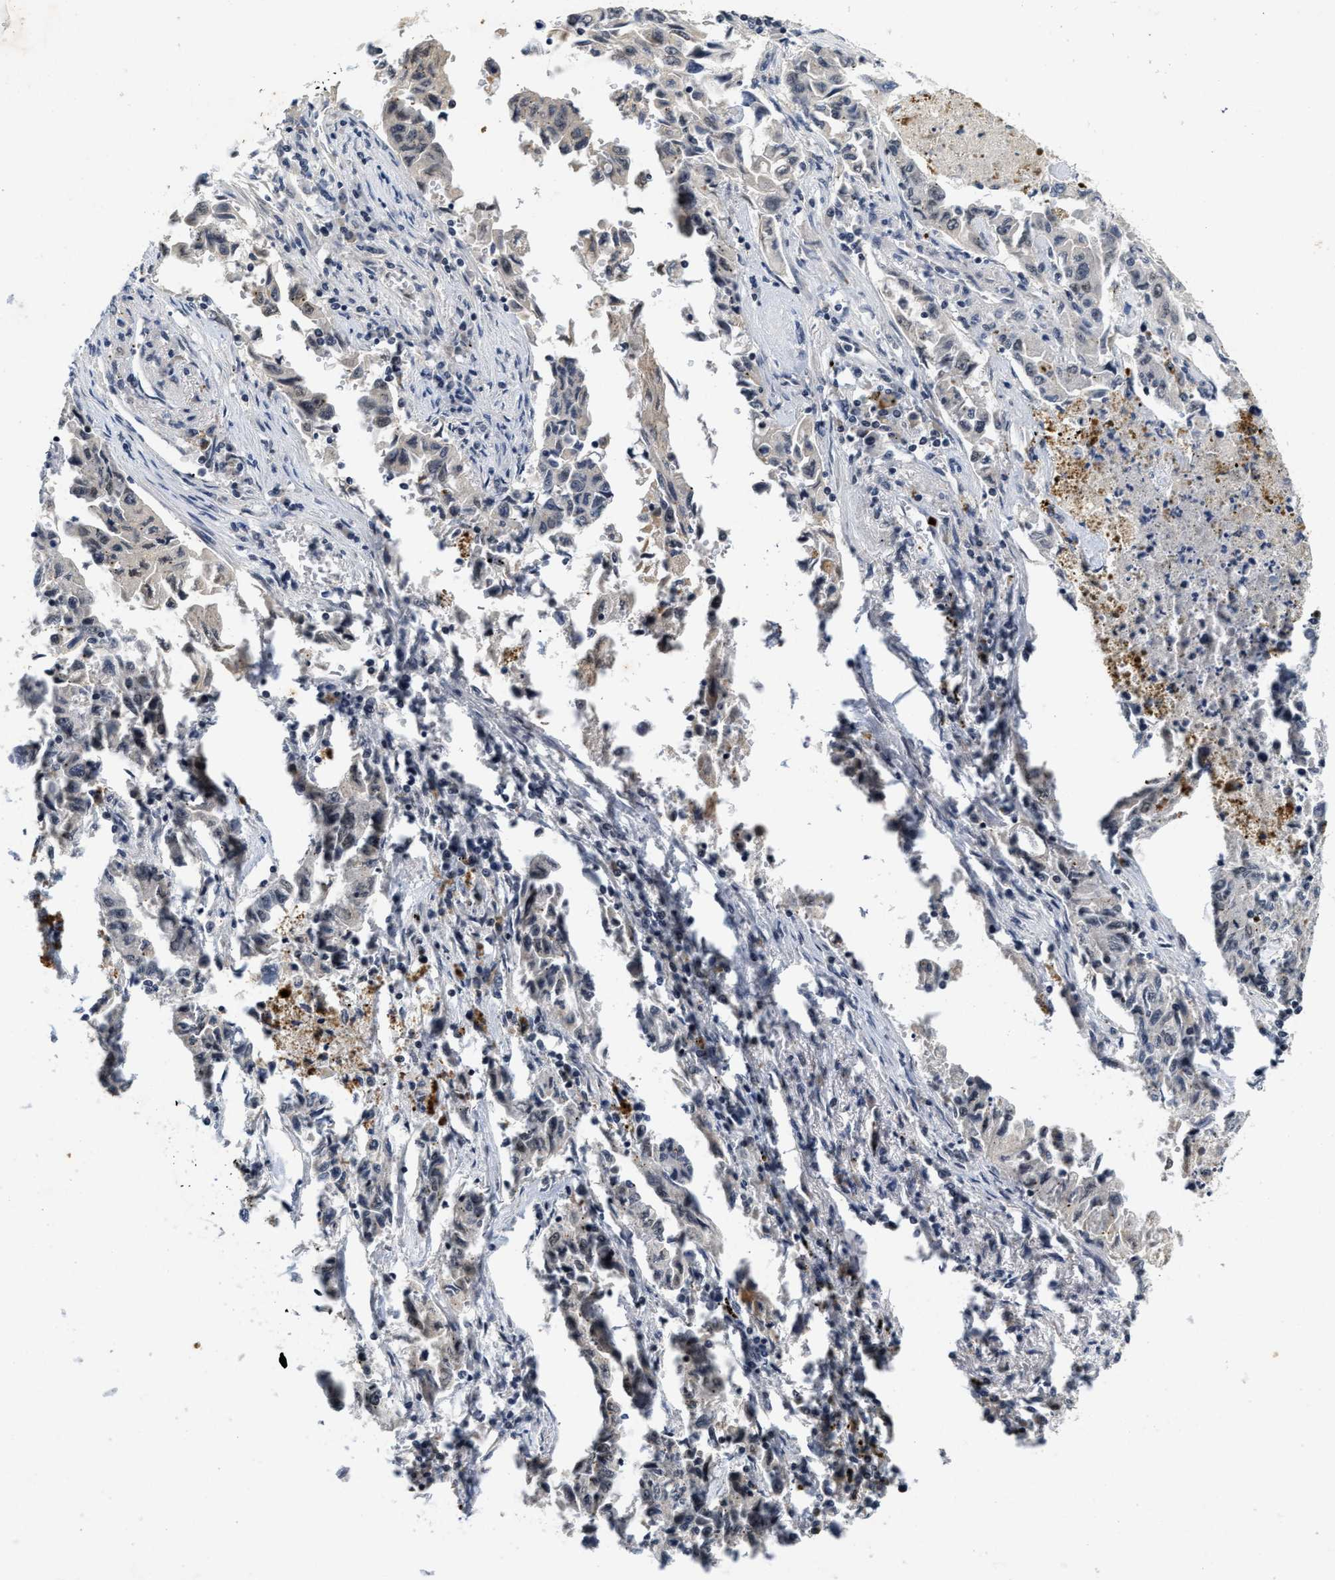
{"staining": {"intensity": "weak", "quantity": "<25%", "location": "nuclear"}, "tissue": "lung cancer", "cell_type": "Tumor cells", "image_type": "cancer", "snomed": [{"axis": "morphology", "description": "Adenocarcinoma, NOS"}, {"axis": "topography", "description": "Lung"}], "caption": "This is an immunohistochemistry image of adenocarcinoma (lung). There is no expression in tumor cells.", "gene": "INIP", "patient": {"sex": "female", "age": 51}}